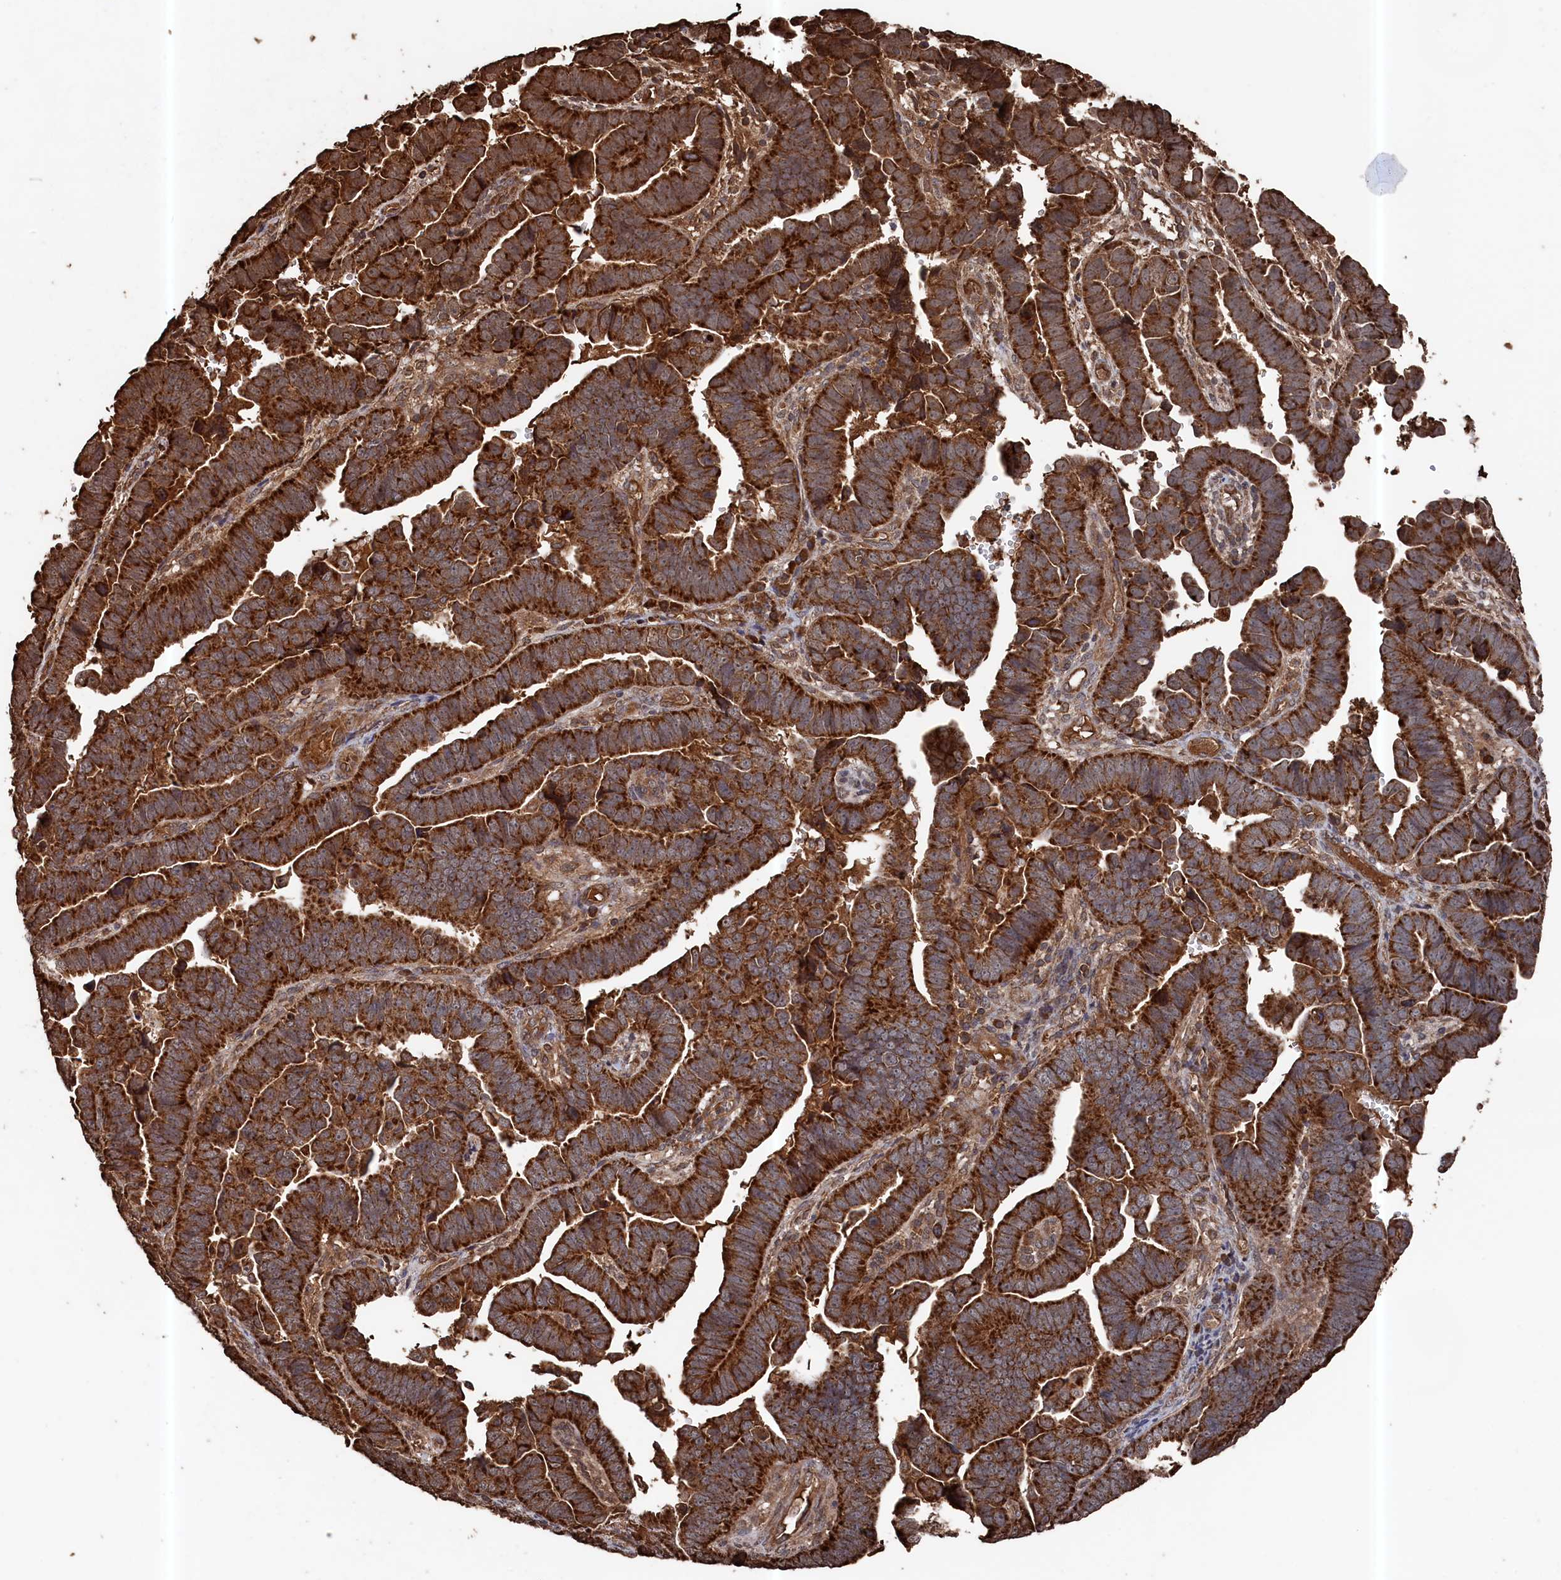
{"staining": {"intensity": "strong", "quantity": ">75%", "location": "cytoplasmic/membranous"}, "tissue": "endometrial cancer", "cell_type": "Tumor cells", "image_type": "cancer", "snomed": [{"axis": "morphology", "description": "Adenocarcinoma, NOS"}, {"axis": "topography", "description": "Endometrium"}], "caption": "IHC micrograph of human endometrial cancer (adenocarcinoma) stained for a protein (brown), which reveals high levels of strong cytoplasmic/membranous staining in about >75% of tumor cells.", "gene": "SNX33", "patient": {"sex": "female", "age": 75}}